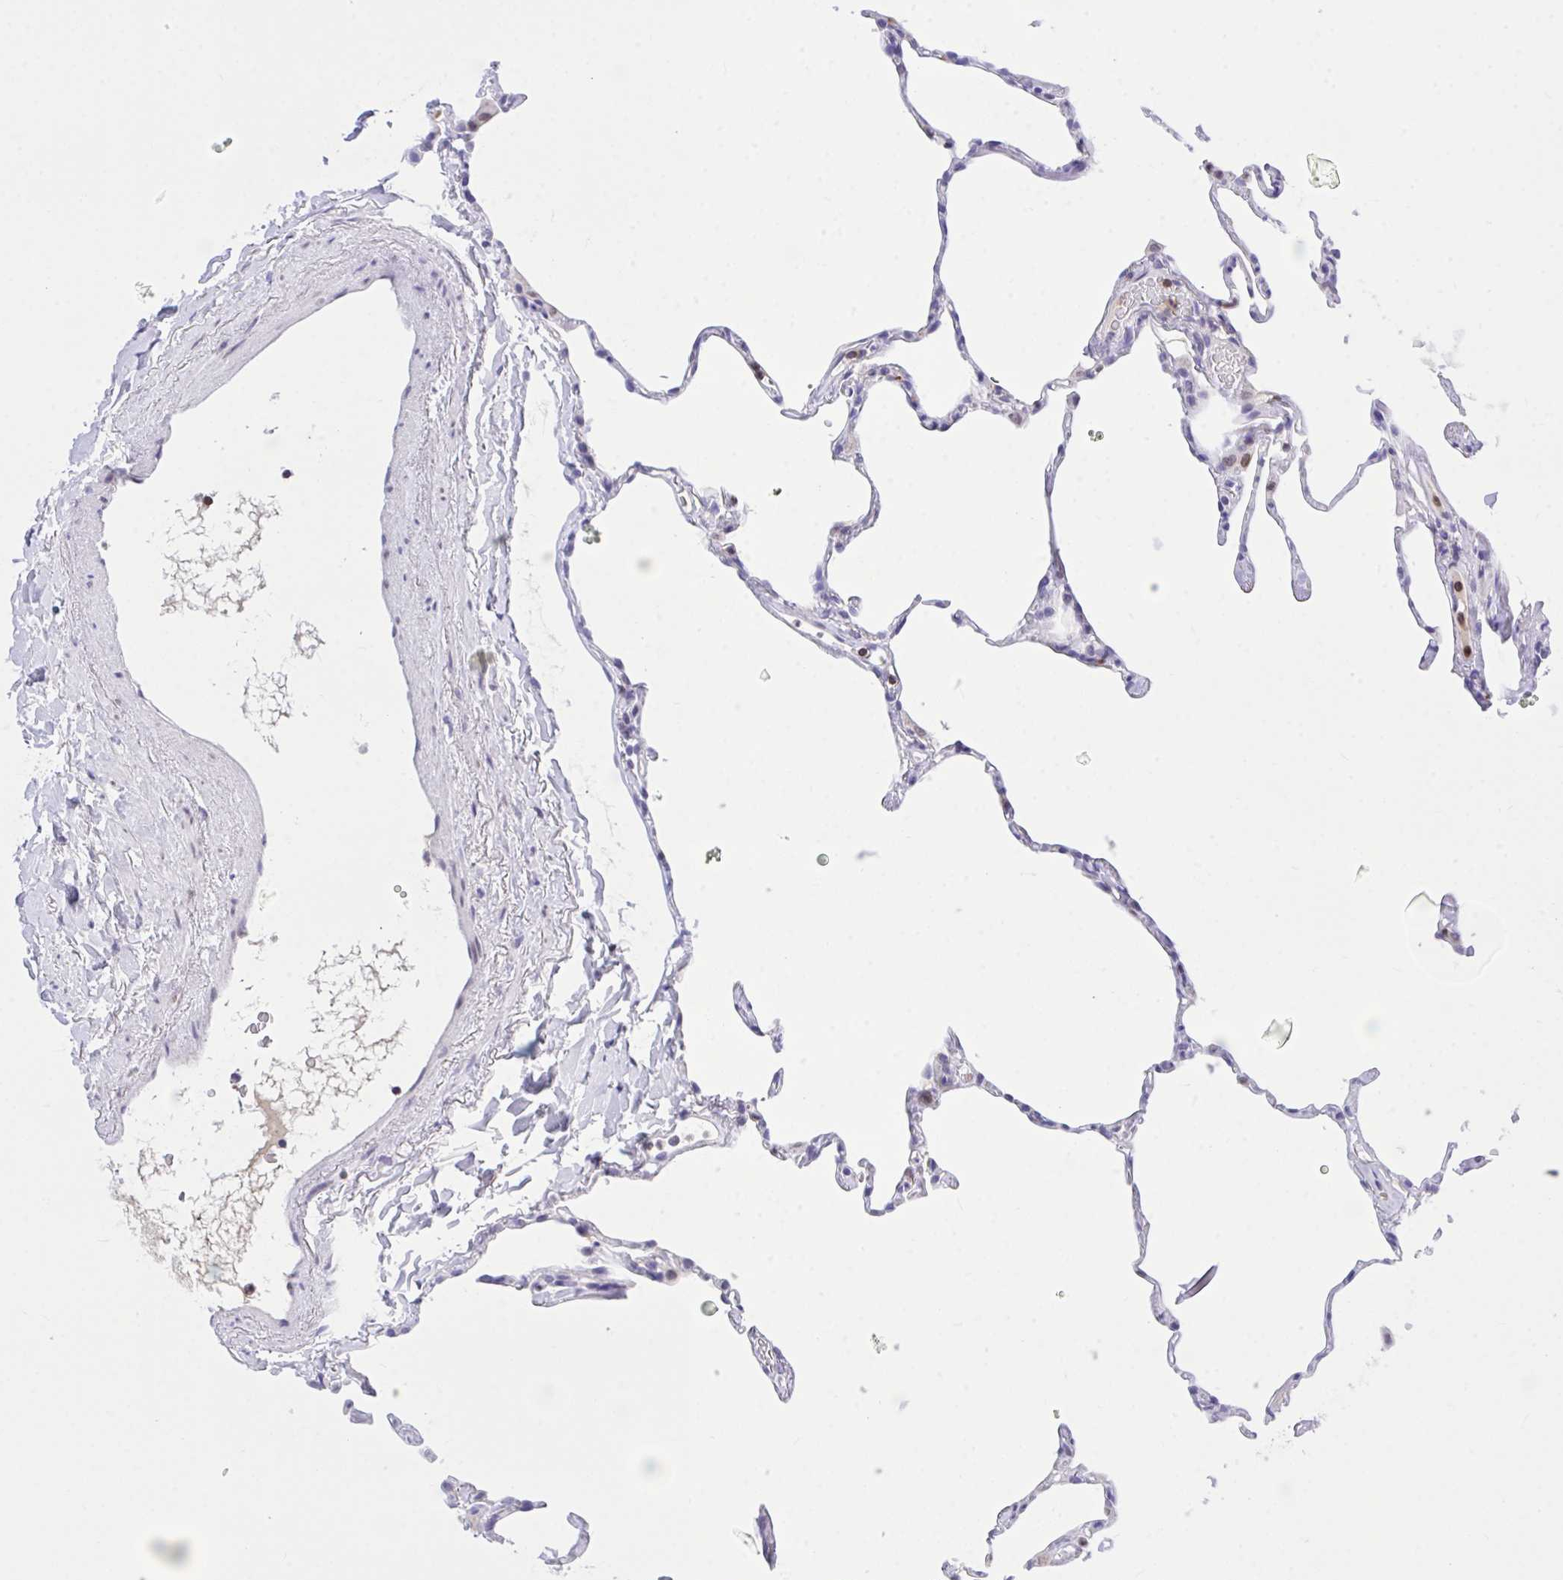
{"staining": {"intensity": "negative", "quantity": "none", "location": "none"}, "tissue": "lung", "cell_type": "Alveolar cells", "image_type": "normal", "snomed": [{"axis": "morphology", "description": "Normal tissue, NOS"}, {"axis": "topography", "description": "Lung"}], "caption": "Immunohistochemistry of unremarkable lung demonstrates no expression in alveolar cells.", "gene": "CXCL8", "patient": {"sex": "male", "age": 65}}